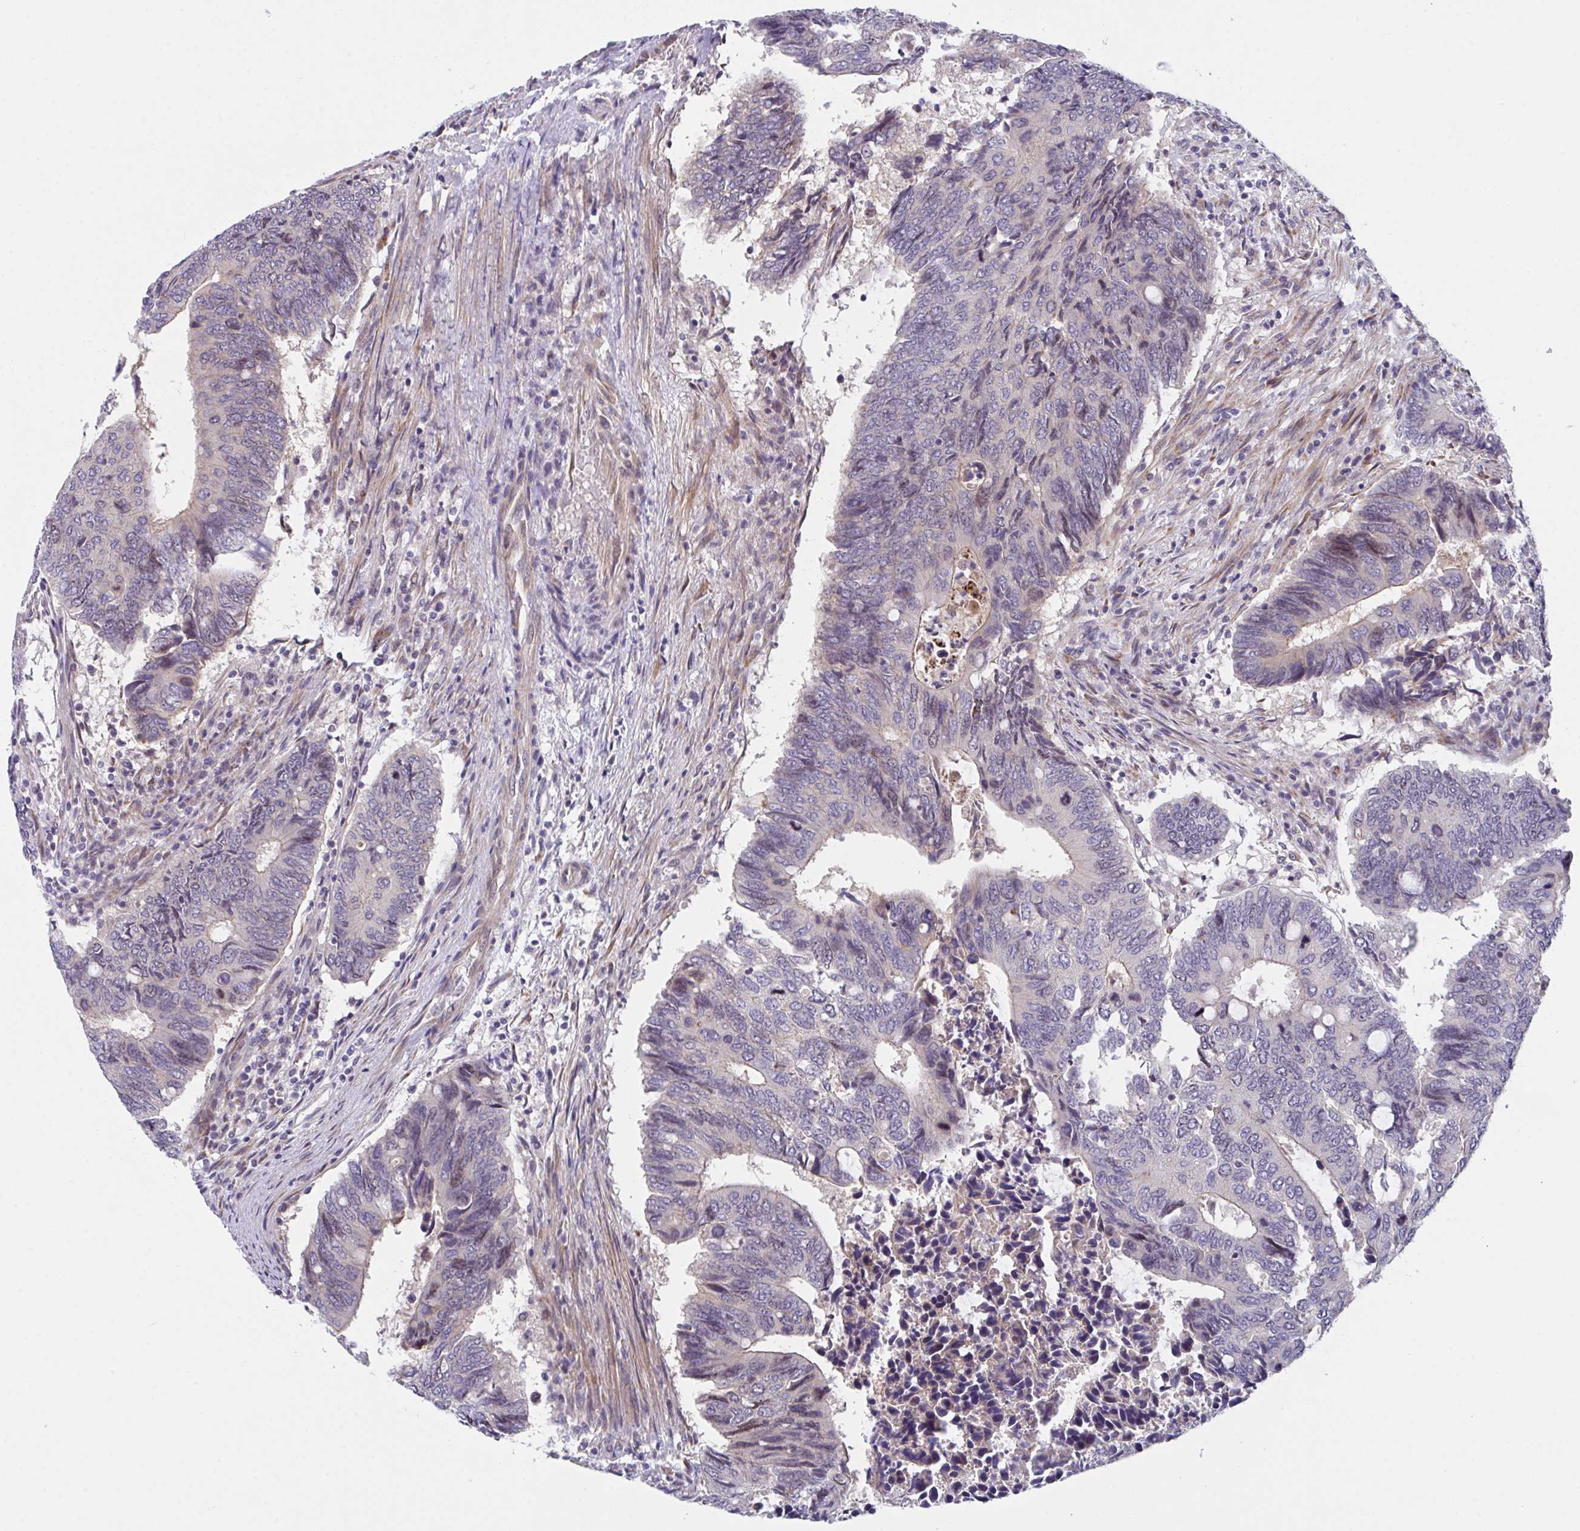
{"staining": {"intensity": "moderate", "quantity": "<25%", "location": "cytoplasmic/membranous,nuclear"}, "tissue": "colorectal cancer", "cell_type": "Tumor cells", "image_type": "cancer", "snomed": [{"axis": "morphology", "description": "Adenocarcinoma, NOS"}, {"axis": "topography", "description": "Colon"}], "caption": "Approximately <25% of tumor cells in human colorectal cancer reveal moderate cytoplasmic/membranous and nuclear protein staining as visualized by brown immunohistochemical staining.", "gene": "RBM18", "patient": {"sex": "male", "age": 87}}